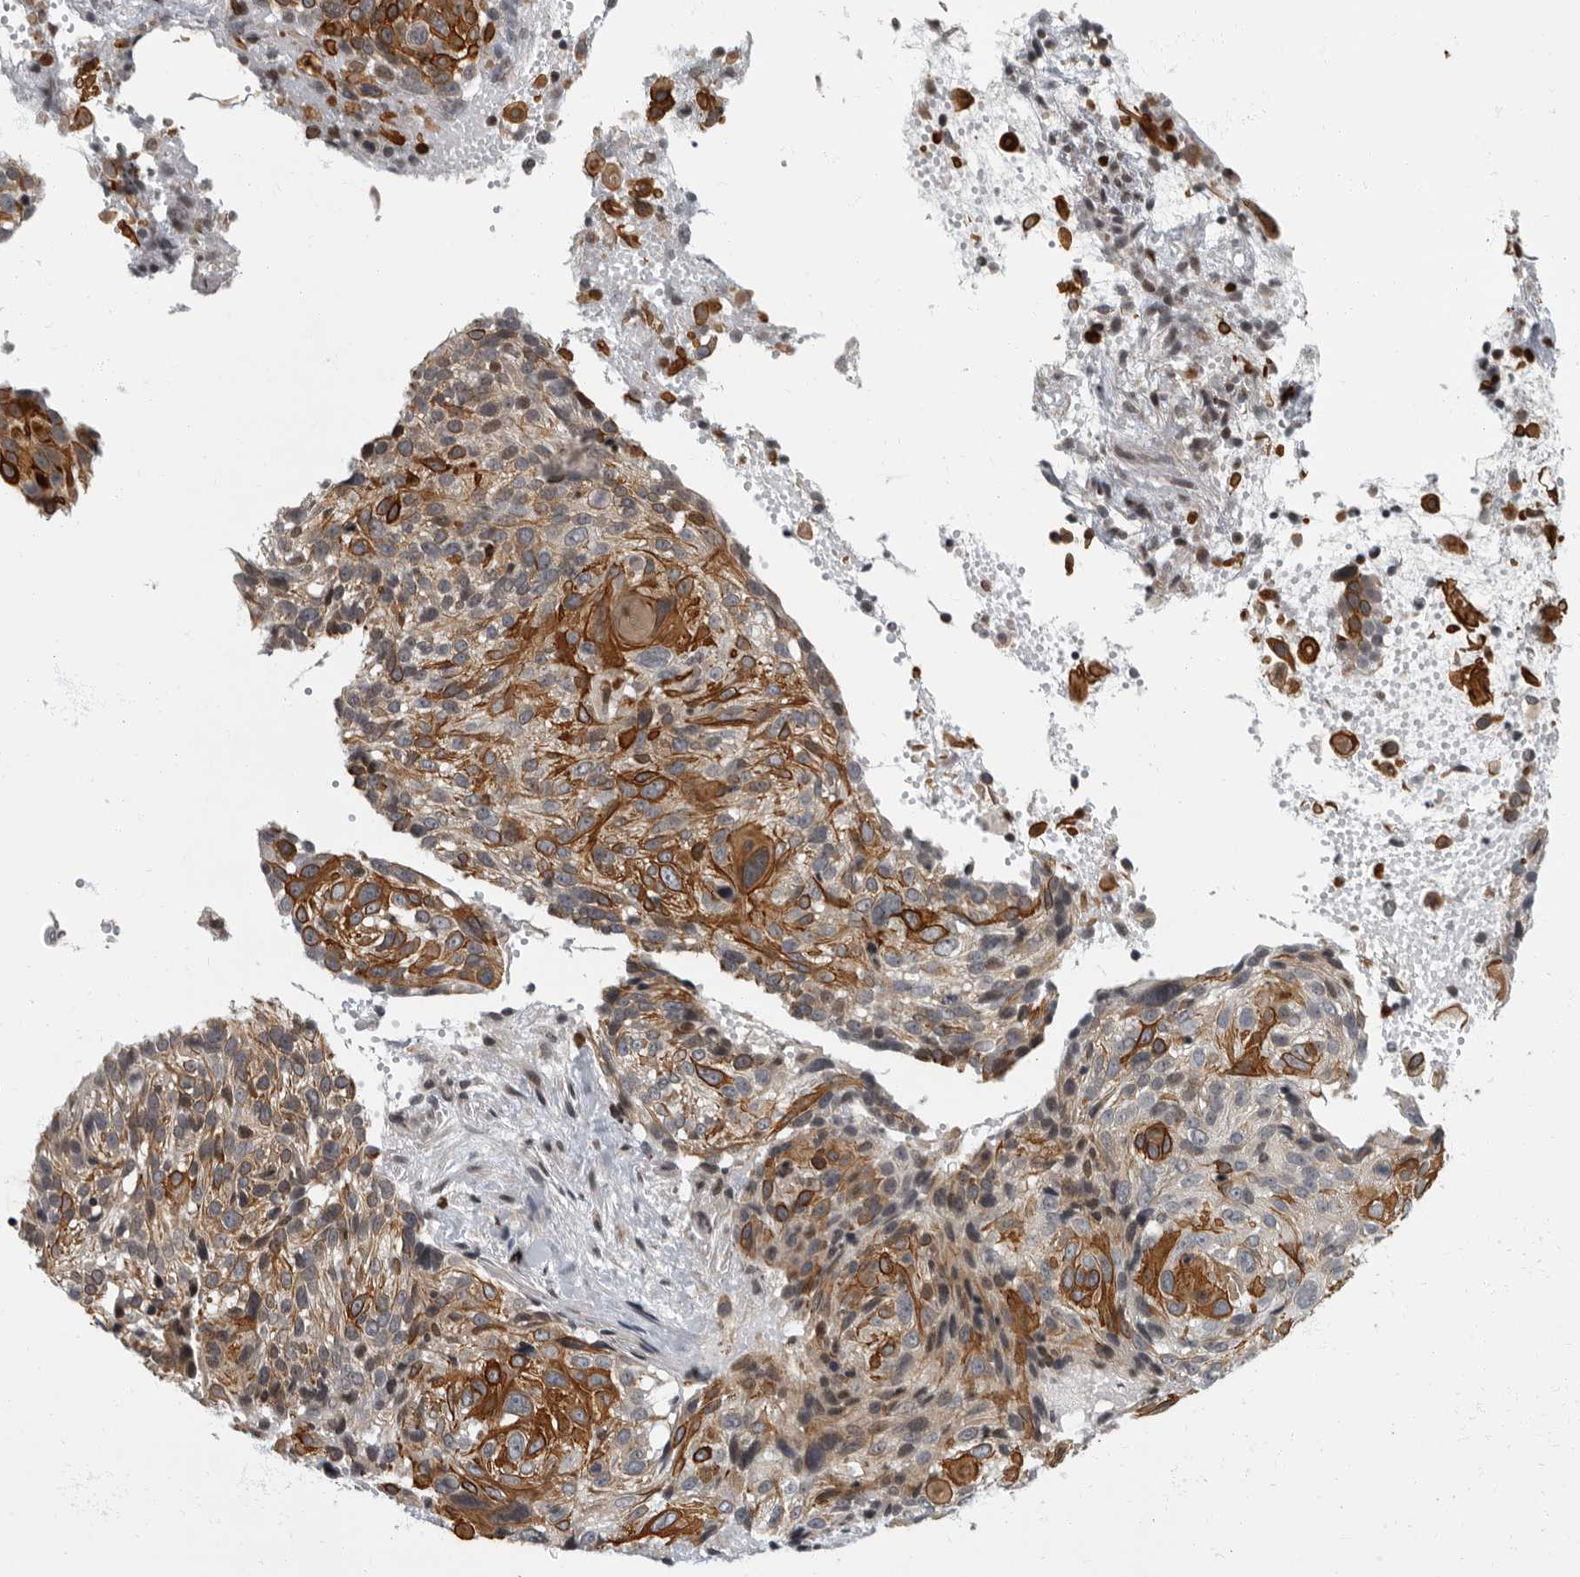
{"staining": {"intensity": "strong", "quantity": ">75%", "location": "cytoplasmic/membranous"}, "tissue": "cervical cancer", "cell_type": "Tumor cells", "image_type": "cancer", "snomed": [{"axis": "morphology", "description": "Squamous cell carcinoma, NOS"}, {"axis": "topography", "description": "Cervix"}], "caption": "The photomicrograph demonstrates immunohistochemical staining of cervical squamous cell carcinoma. There is strong cytoplasmic/membranous staining is present in approximately >75% of tumor cells. The staining was performed using DAB (3,3'-diaminobenzidine) to visualize the protein expression in brown, while the nuclei were stained in blue with hematoxylin (Magnification: 20x).", "gene": "EVI5", "patient": {"sex": "female", "age": 74}}